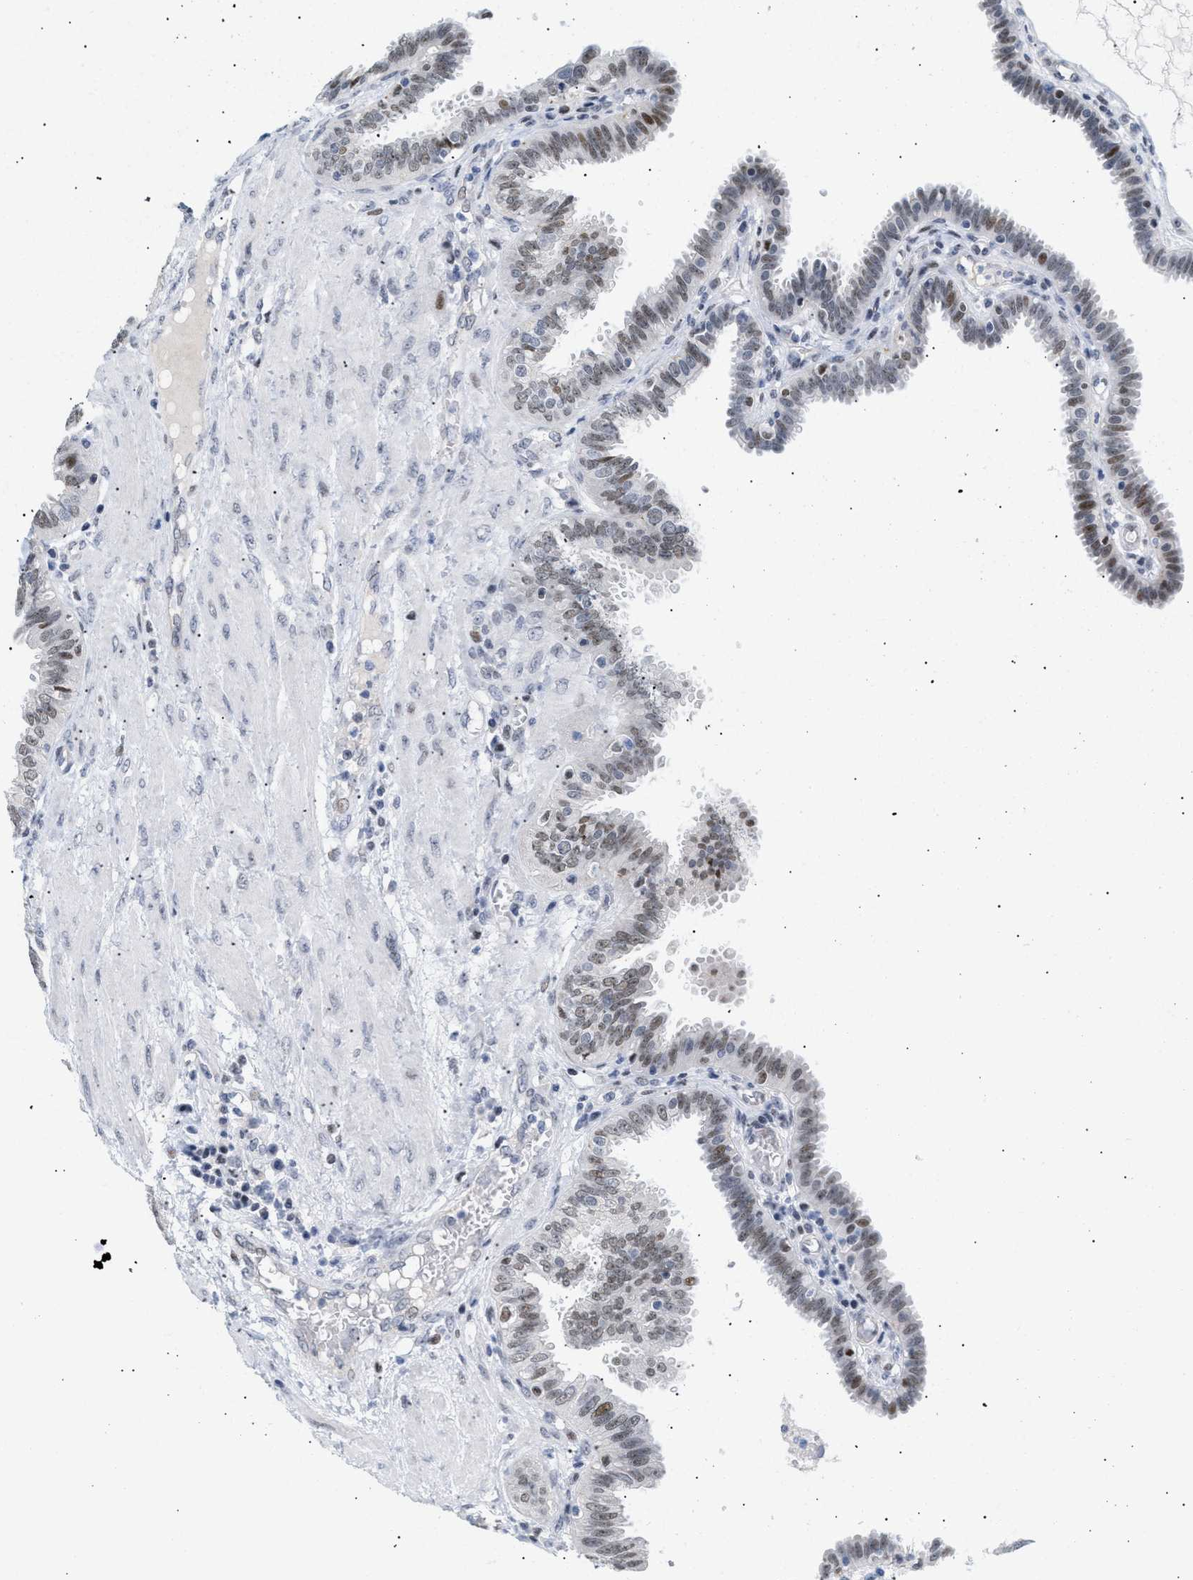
{"staining": {"intensity": "moderate", "quantity": "25%-75%", "location": "nuclear"}, "tissue": "fallopian tube", "cell_type": "Glandular cells", "image_type": "normal", "snomed": [{"axis": "morphology", "description": "Normal tissue, NOS"}, {"axis": "topography", "description": "Fallopian tube"}], "caption": "A photomicrograph of human fallopian tube stained for a protein shows moderate nuclear brown staining in glandular cells. The protein is shown in brown color, while the nuclei are stained blue.", "gene": "PPARD", "patient": {"sex": "female", "age": 32}}